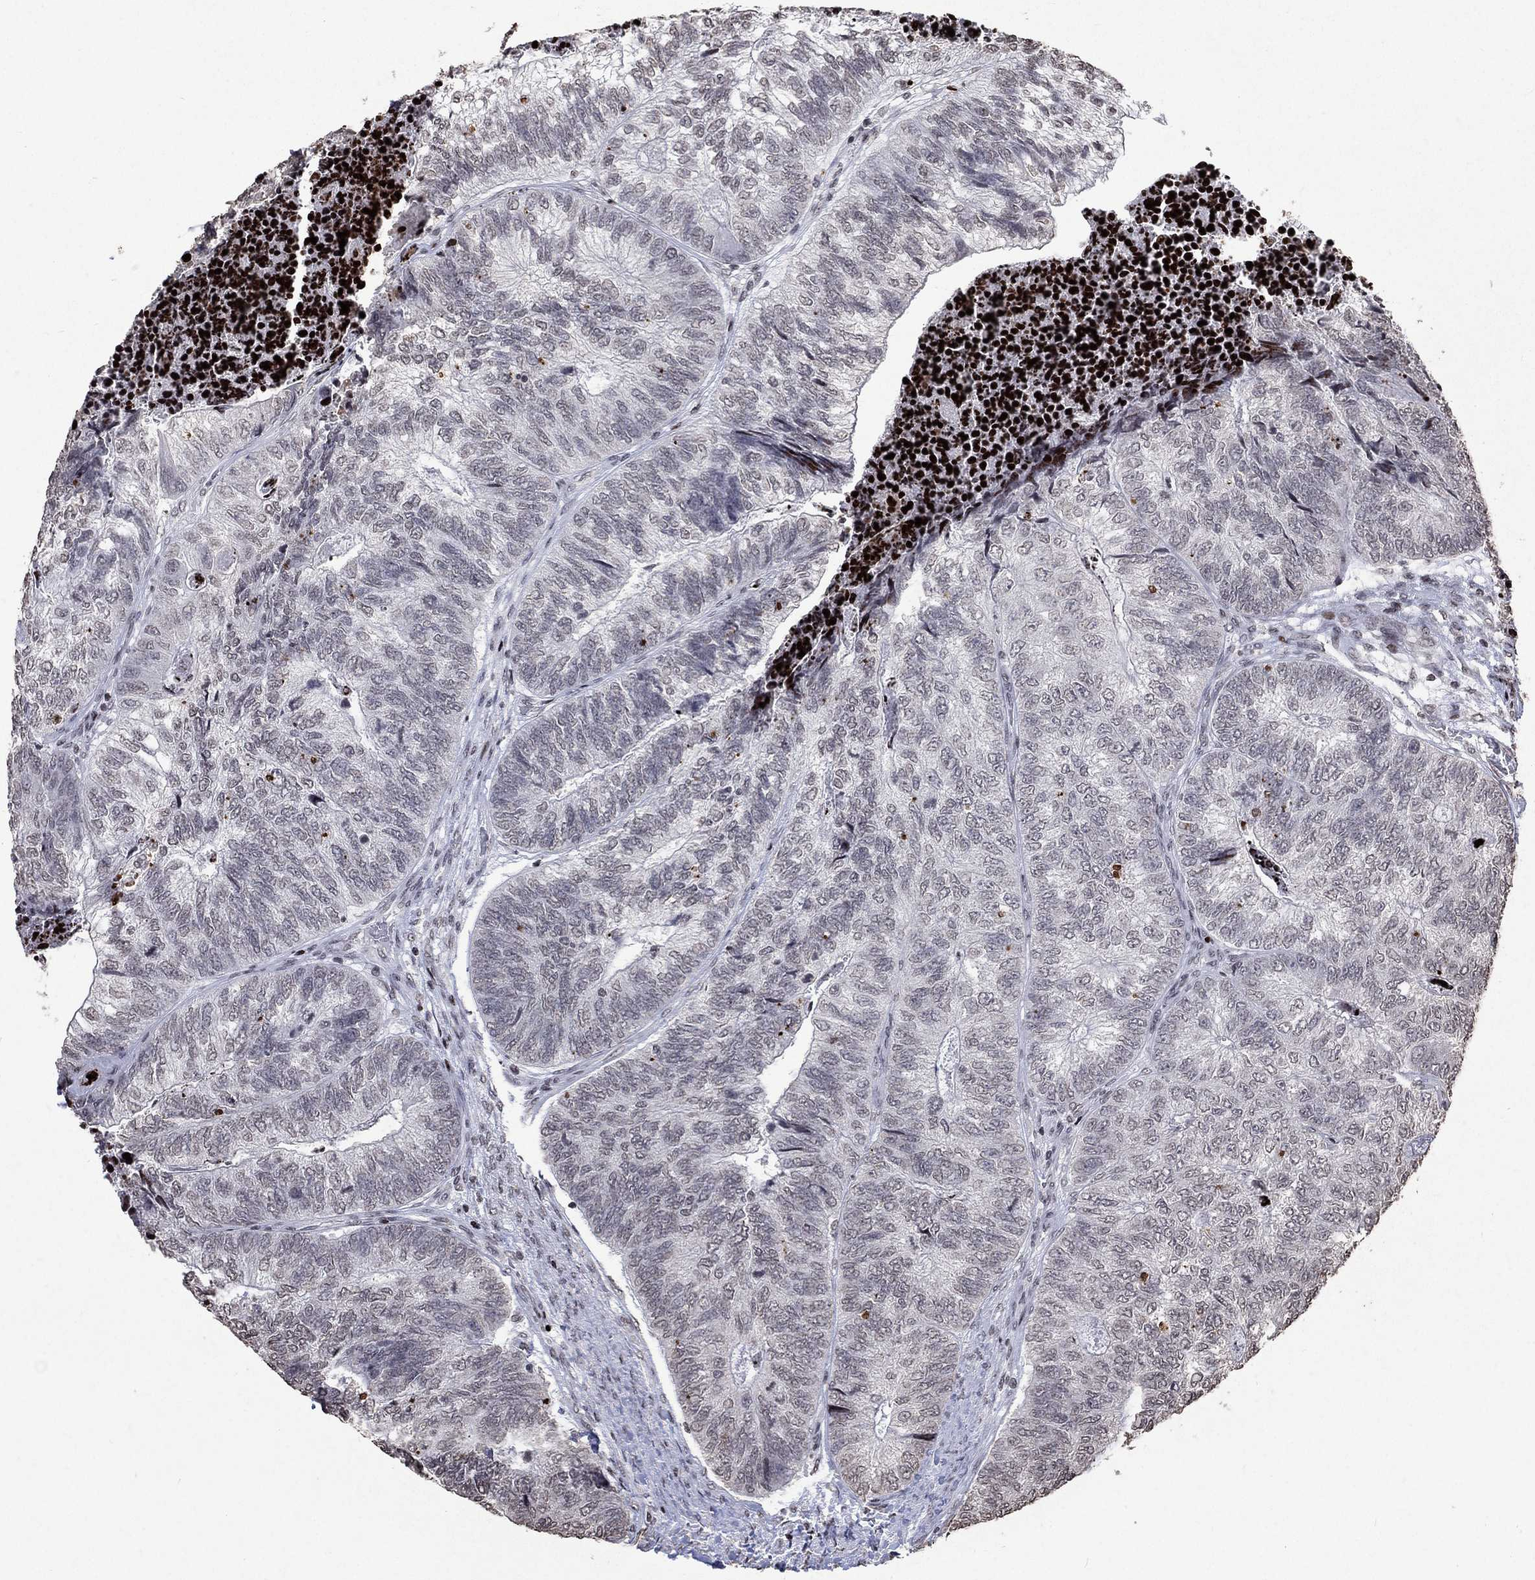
{"staining": {"intensity": "negative", "quantity": "none", "location": "none"}, "tissue": "colorectal cancer", "cell_type": "Tumor cells", "image_type": "cancer", "snomed": [{"axis": "morphology", "description": "Adenocarcinoma, NOS"}, {"axis": "topography", "description": "Colon"}], "caption": "Tumor cells are negative for protein expression in human colorectal cancer (adenocarcinoma).", "gene": "SRSF3", "patient": {"sex": "female", "age": 67}}